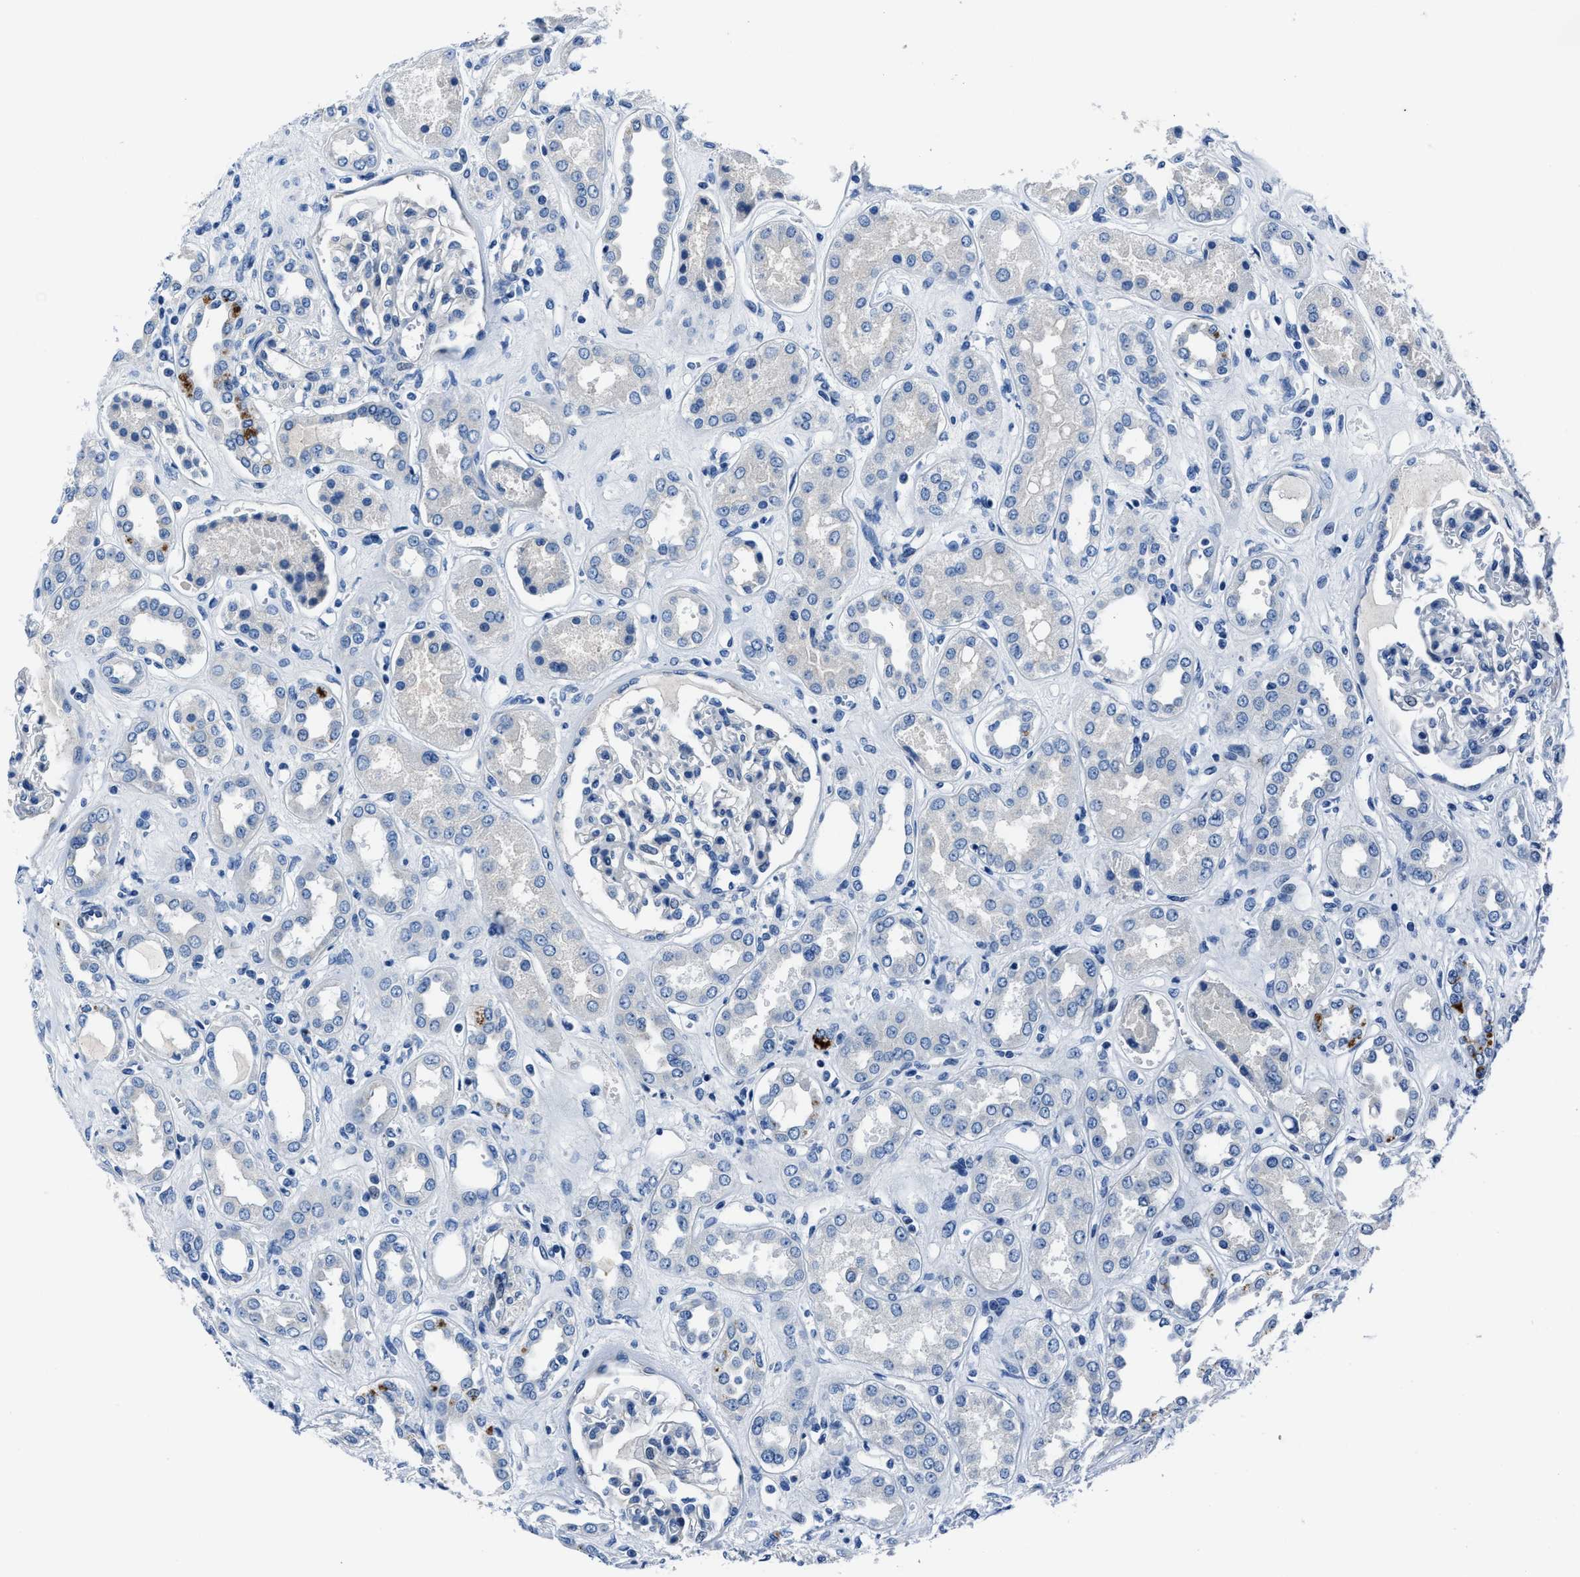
{"staining": {"intensity": "negative", "quantity": "none", "location": "none"}, "tissue": "kidney", "cell_type": "Cells in glomeruli", "image_type": "normal", "snomed": [{"axis": "morphology", "description": "Normal tissue, NOS"}, {"axis": "topography", "description": "Kidney"}], "caption": "High magnification brightfield microscopy of normal kidney stained with DAB (brown) and counterstained with hematoxylin (blue): cells in glomeruli show no significant expression. Brightfield microscopy of immunohistochemistry stained with DAB (brown) and hematoxylin (blue), captured at high magnification.", "gene": "NACAD", "patient": {"sex": "male", "age": 59}}